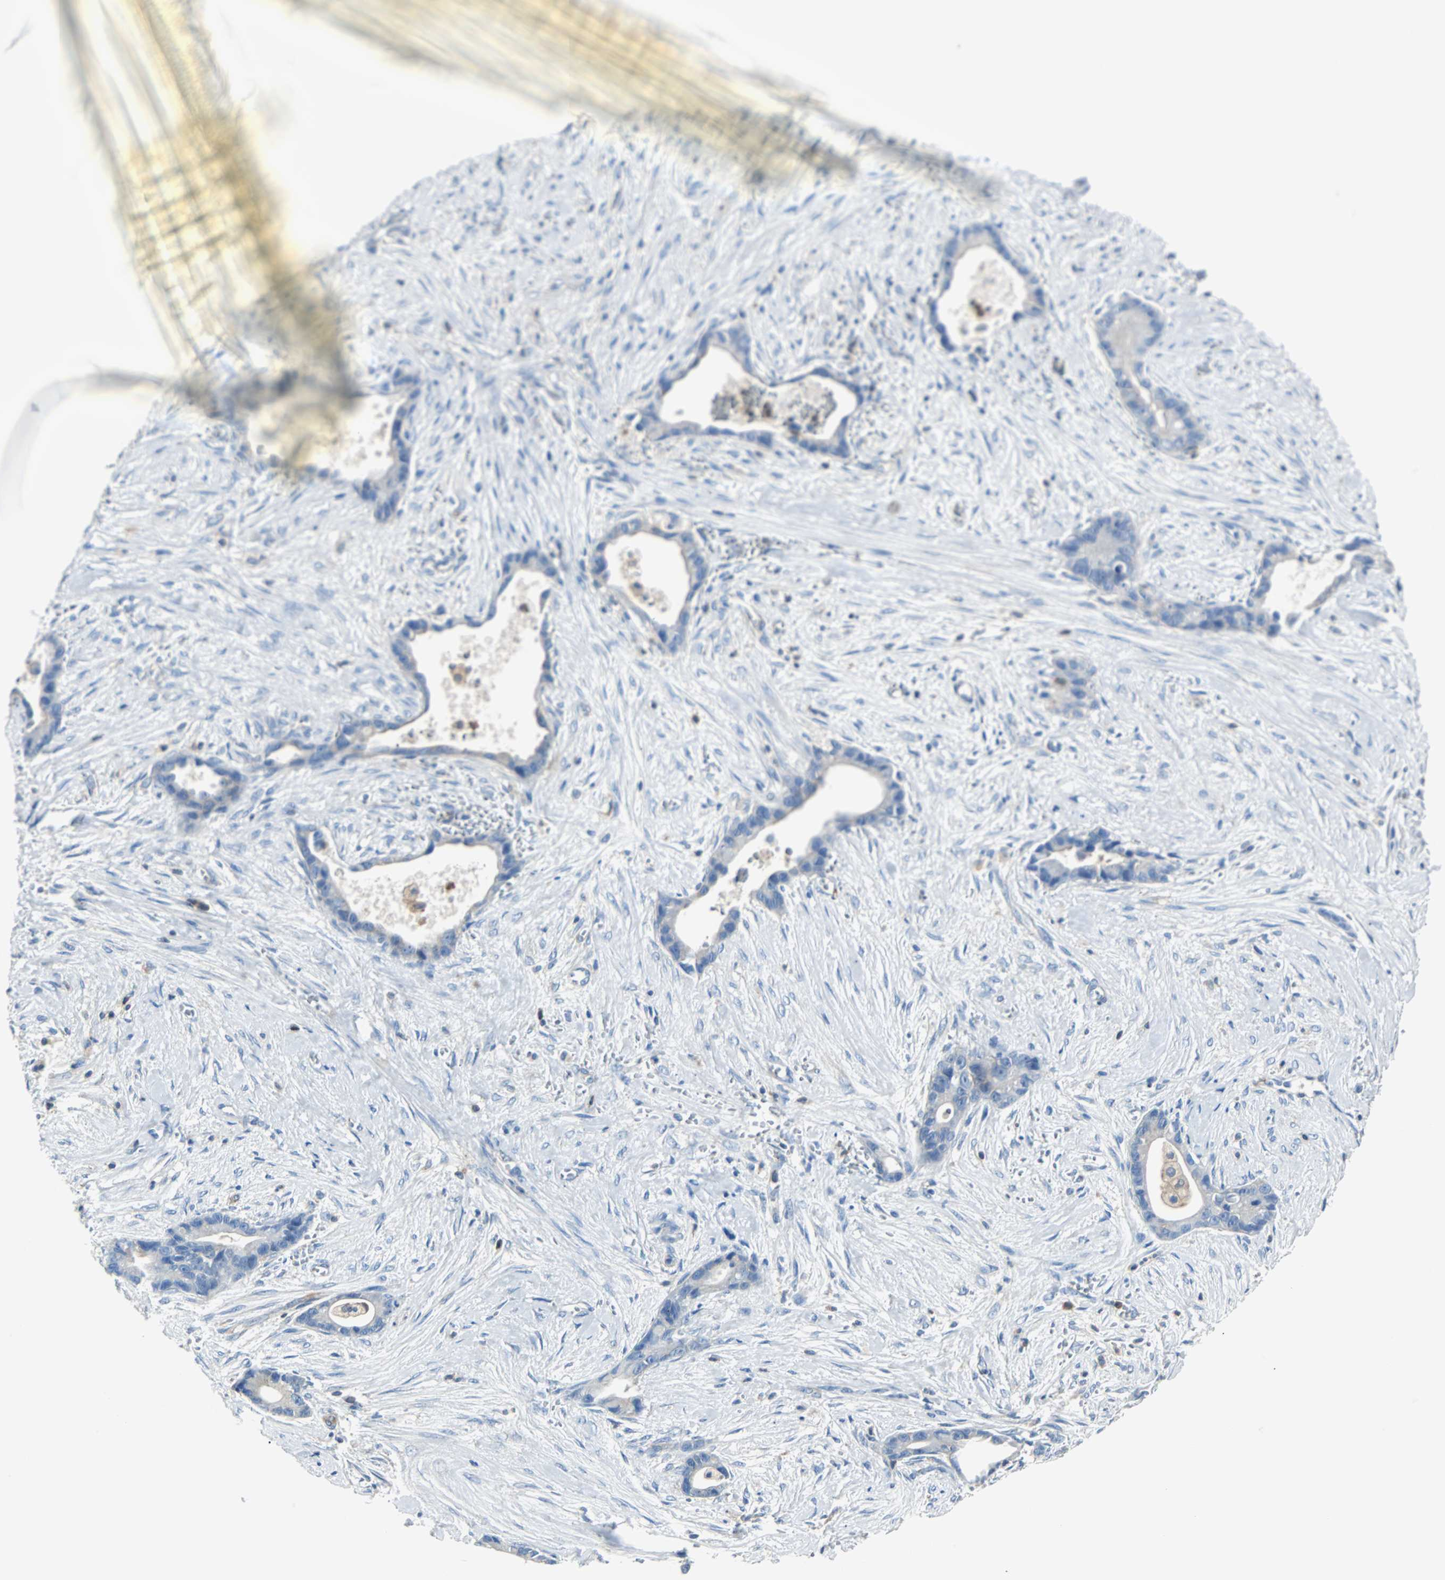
{"staining": {"intensity": "negative", "quantity": "none", "location": "none"}, "tissue": "liver cancer", "cell_type": "Tumor cells", "image_type": "cancer", "snomed": [{"axis": "morphology", "description": "Cholangiocarcinoma"}, {"axis": "topography", "description": "Liver"}], "caption": "This is a histopathology image of immunohistochemistry staining of cholangiocarcinoma (liver), which shows no expression in tumor cells.", "gene": "TSC22D4", "patient": {"sex": "female", "age": 55}}